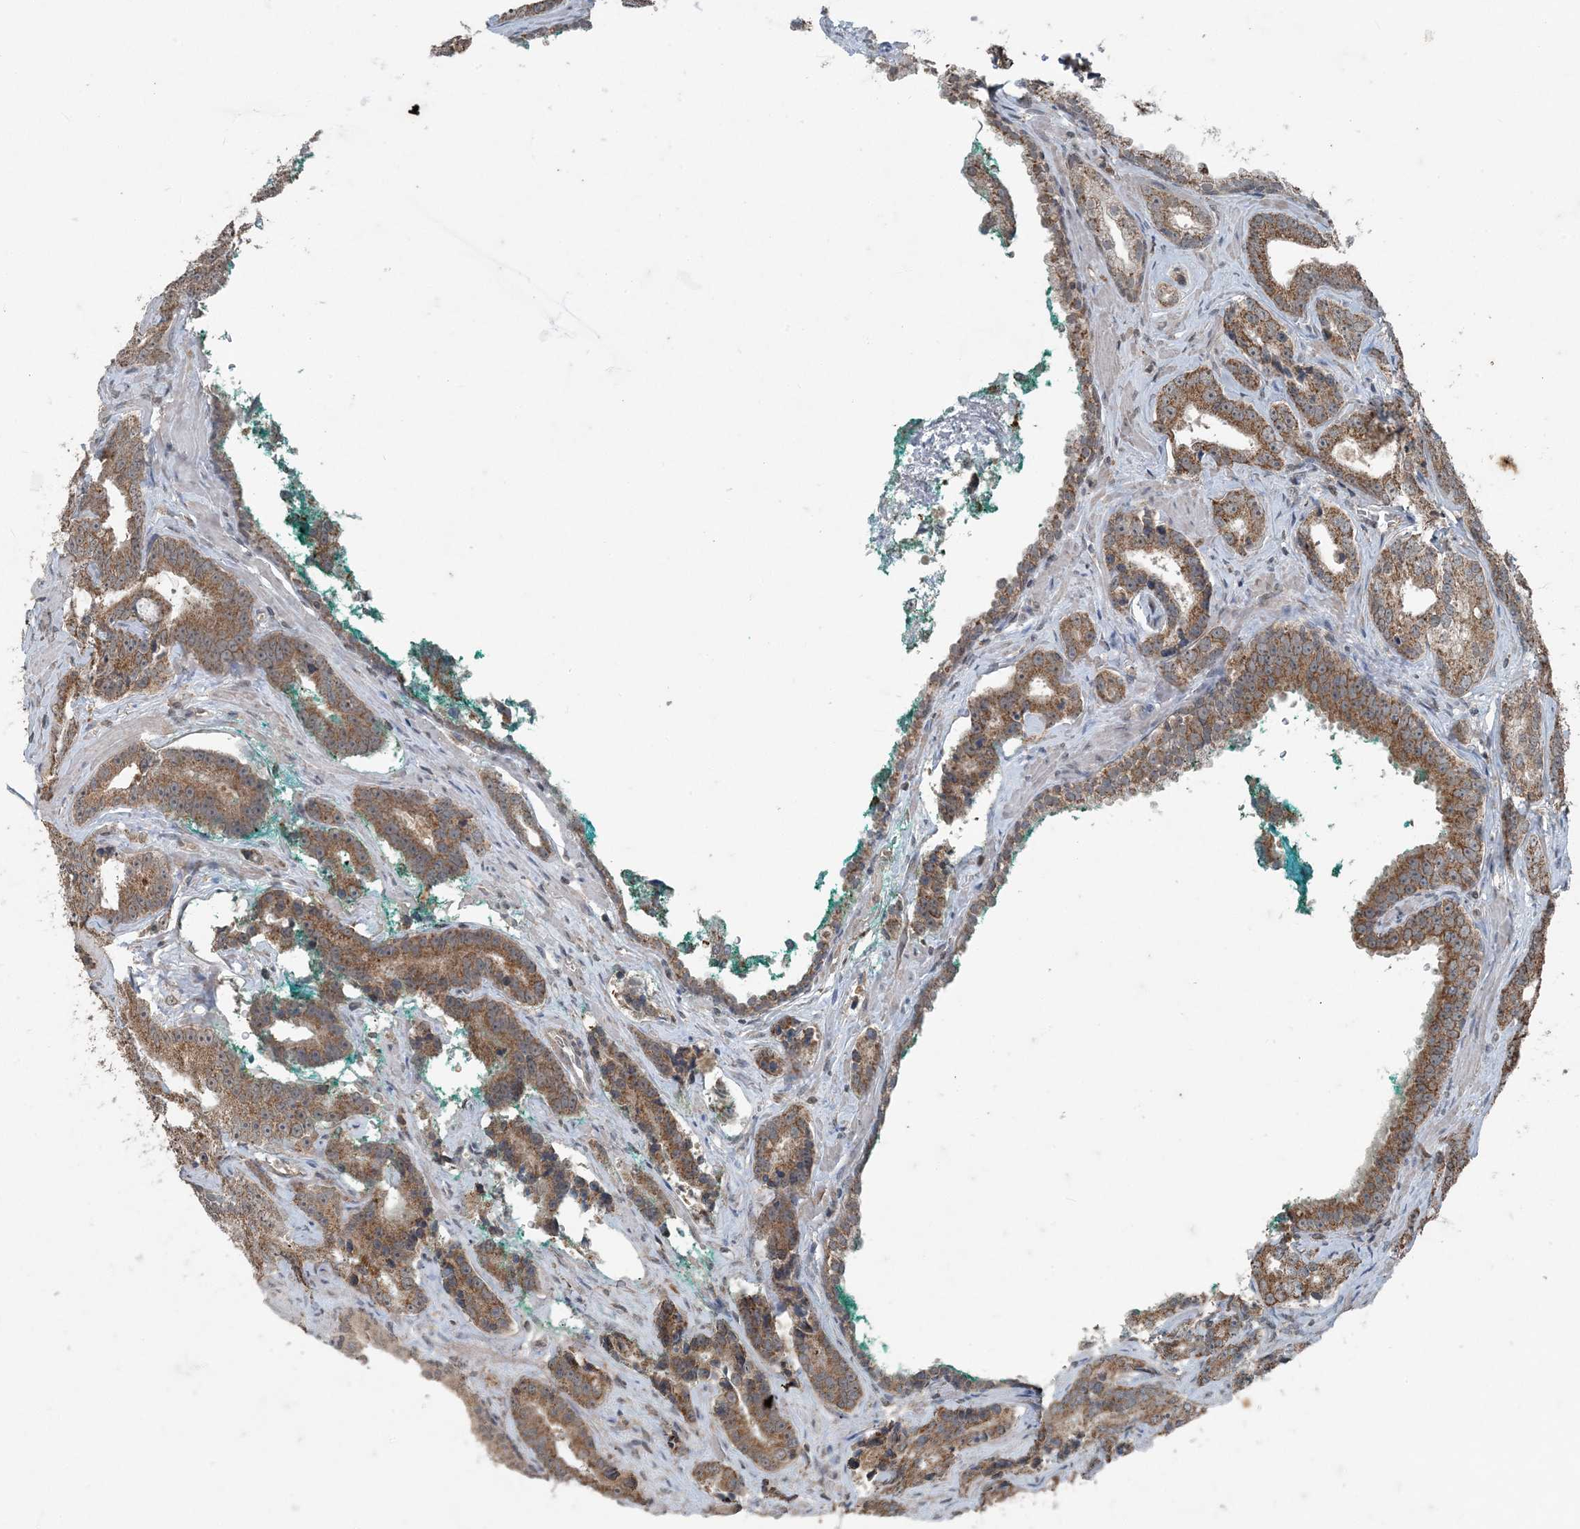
{"staining": {"intensity": "moderate", "quantity": ">75%", "location": "cytoplasmic/membranous"}, "tissue": "prostate cancer", "cell_type": "Tumor cells", "image_type": "cancer", "snomed": [{"axis": "morphology", "description": "Adenocarcinoma, High grade"}, {"axis": "topography", "description": "Prostate"}], "caption": "This histopathology image demonstrates prostate cancer stained with immunohistochemistry to label a protein in brown. The cytoplasmic/membranous of tumor cells show moderate positivity for the protein. Nuclei are counter-stained blue.", "gene": "GNL1", "patient": {"sex": "male", "age": 62}}